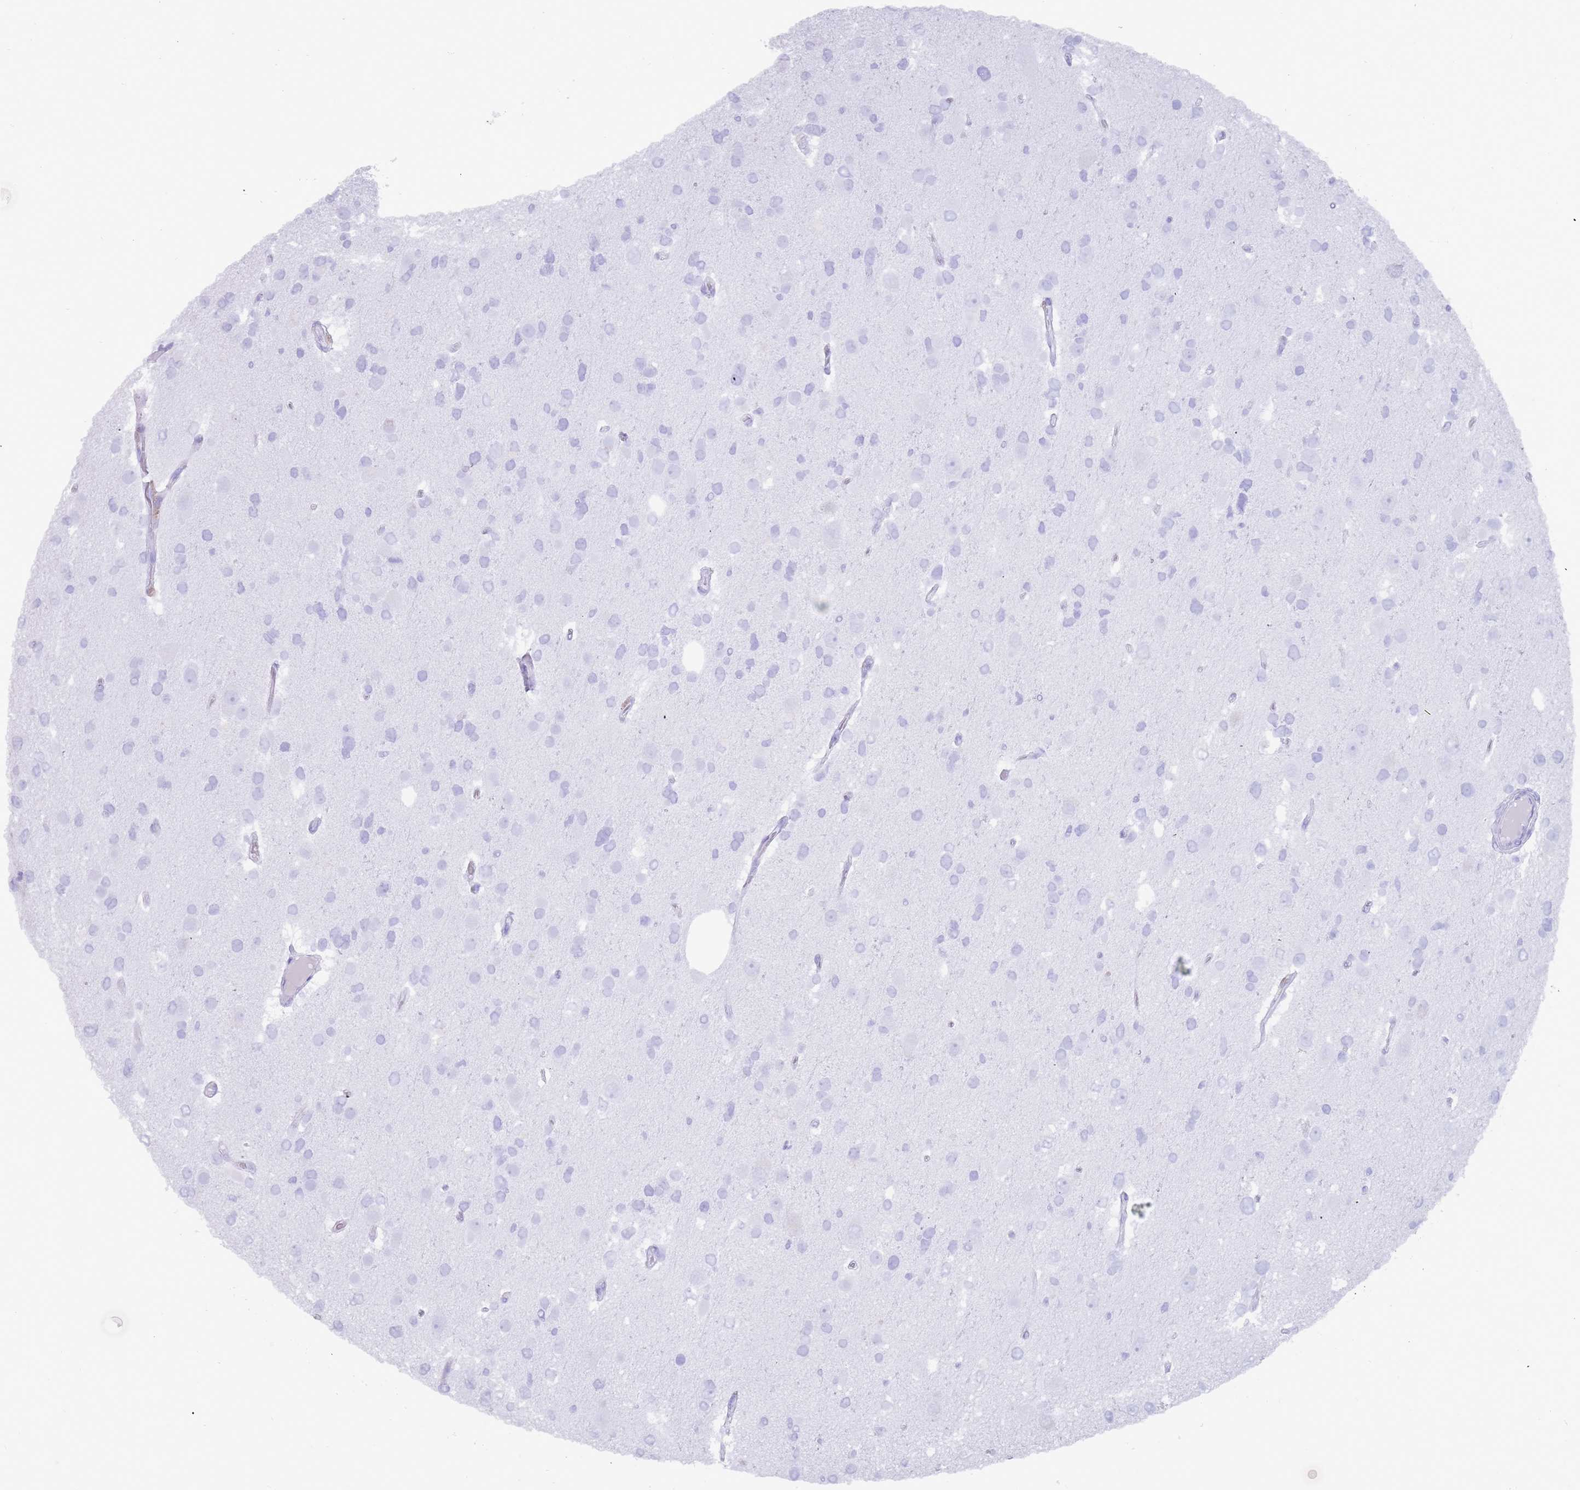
{"staining": {"intensity": "negative", "quantity": "none", "location": "none"}, "tissue": "glioma", "cell_type": "Tumor cells", "image_type": "cancer", "snomed": [{"axis": "morphology", "description": "Glioma, malignant, High grade"}, {"axis": "topography", "description": "Brain"}], "caption": "Immunohistochemical staining of human glioma demonstrates no significant positivity in tumor cells.", "gene": "MYADML2", "patient": {"sex": "male", "age": 53}}